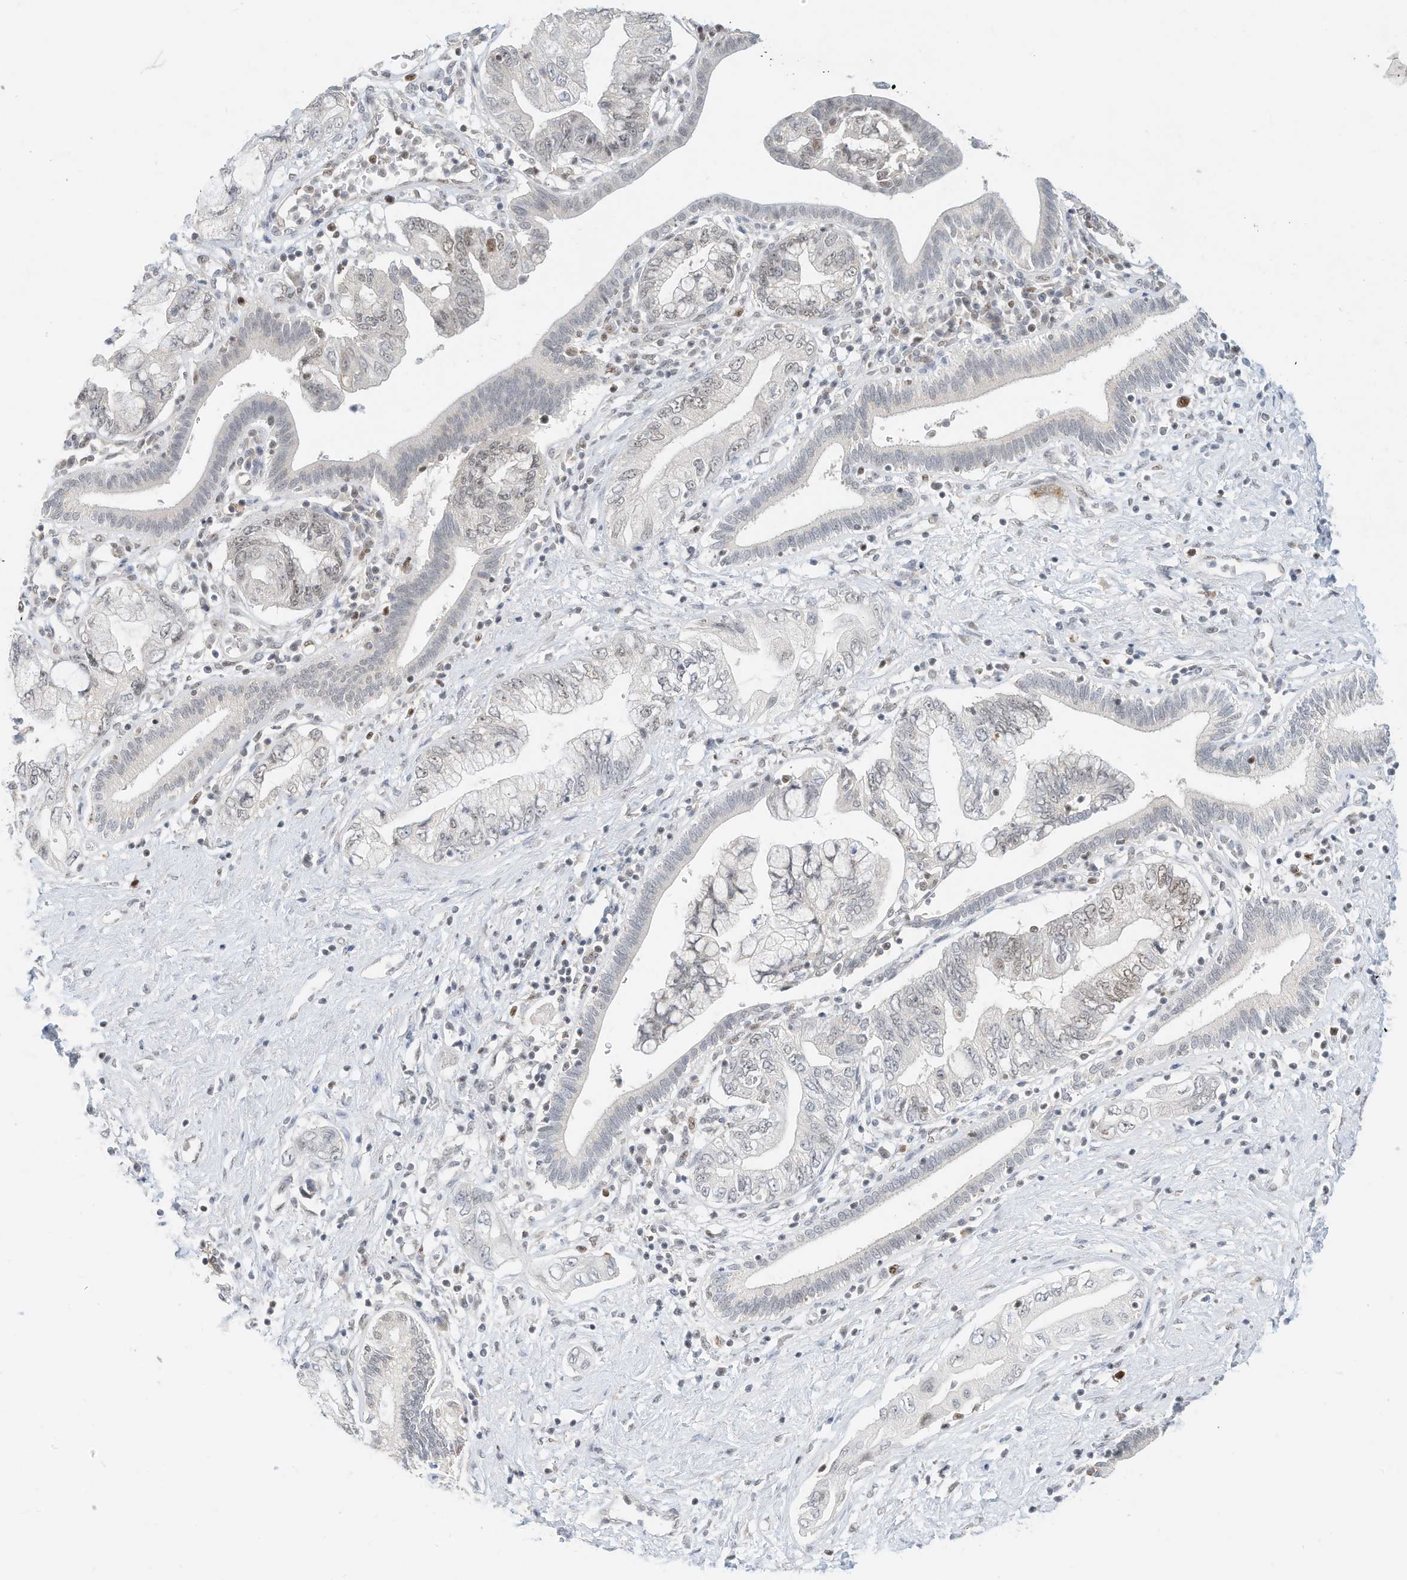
{"staining": {"intensity": "negative", "quantity": "none", "location": "none"}, "tissue": "pancreatic cancer", "cell_type": "Tumor cells", "image_type": "cancer", "snomed": [{"axis": "morphology", "description": "Adenocarcinoma, NOS"}, {"axis": "topography", "description": "Pancreas"}], "caption": "Immunohistochemistry (IHC) micrograph of pancreatic cancer (adenocarcinoma) stained for a protein (brown), which demonstrates no expression in tumor cells. (DAB IHC with hematoxylin counter stain).", "gene": "OGT", "patient": {"sex": "female", "age": 73}}